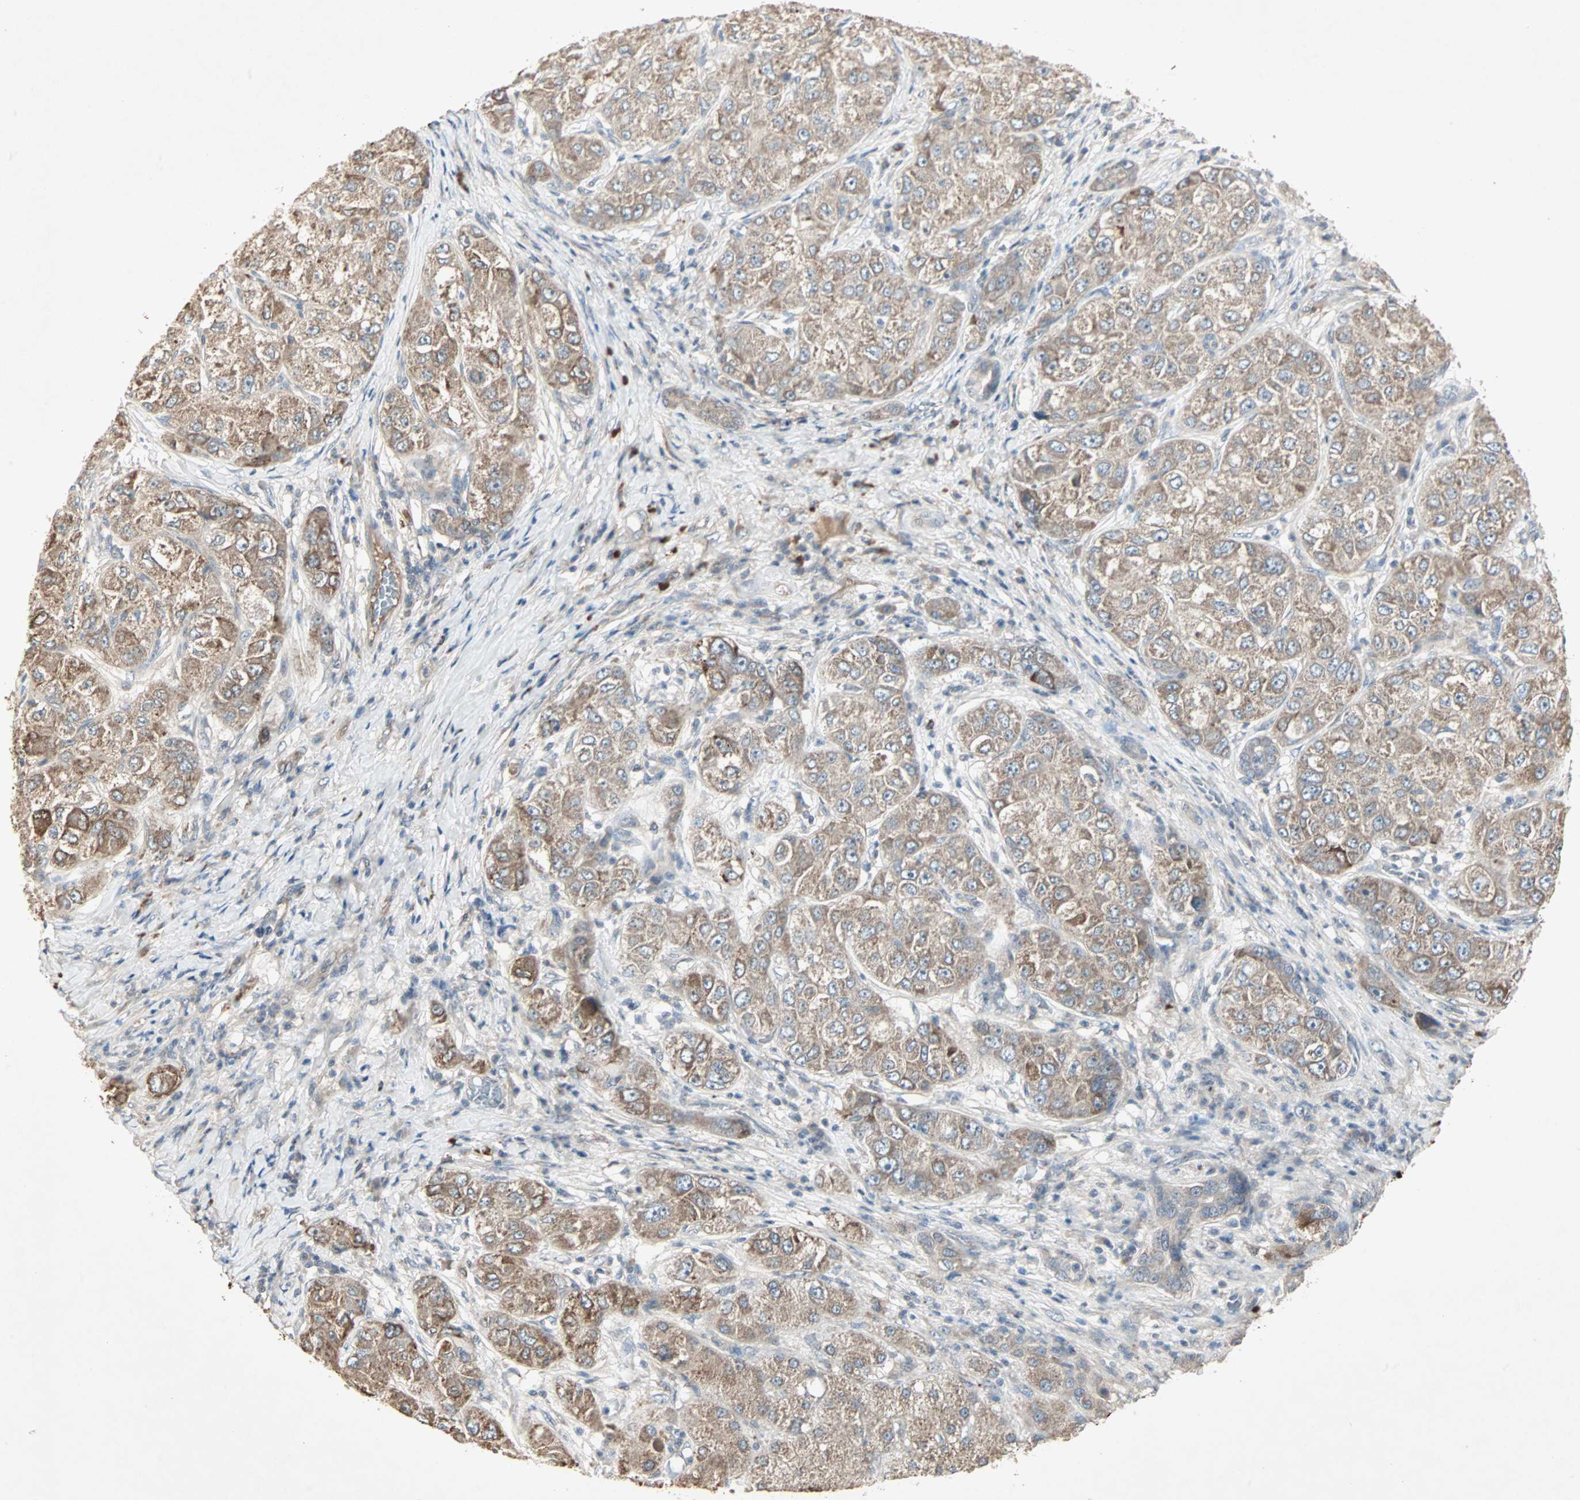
{"staining": {"intensity": "moderate", "quantity": "25%-75%", "location": "cytoplasmic/membranous"}, "tissue": "liver cancer", "cell_type": "Tumor cells", "image_type": "cancer", "snomed": [{"axis": "morphology", "description": "Carcinoma, Hepatocellular, NOS"}, {"axis": "topography", "description": "Liver"}], "caption": "Liver cancer (hepatocellular carcinoma) stained for a protein (brown) shows moderate cytoplasmic/membranous positive positivity in approximately 25%-75% of tumor cells.", "gene": "JMJD7-PLA2G4B", "patient": {"sex": "male", "age": 80}}